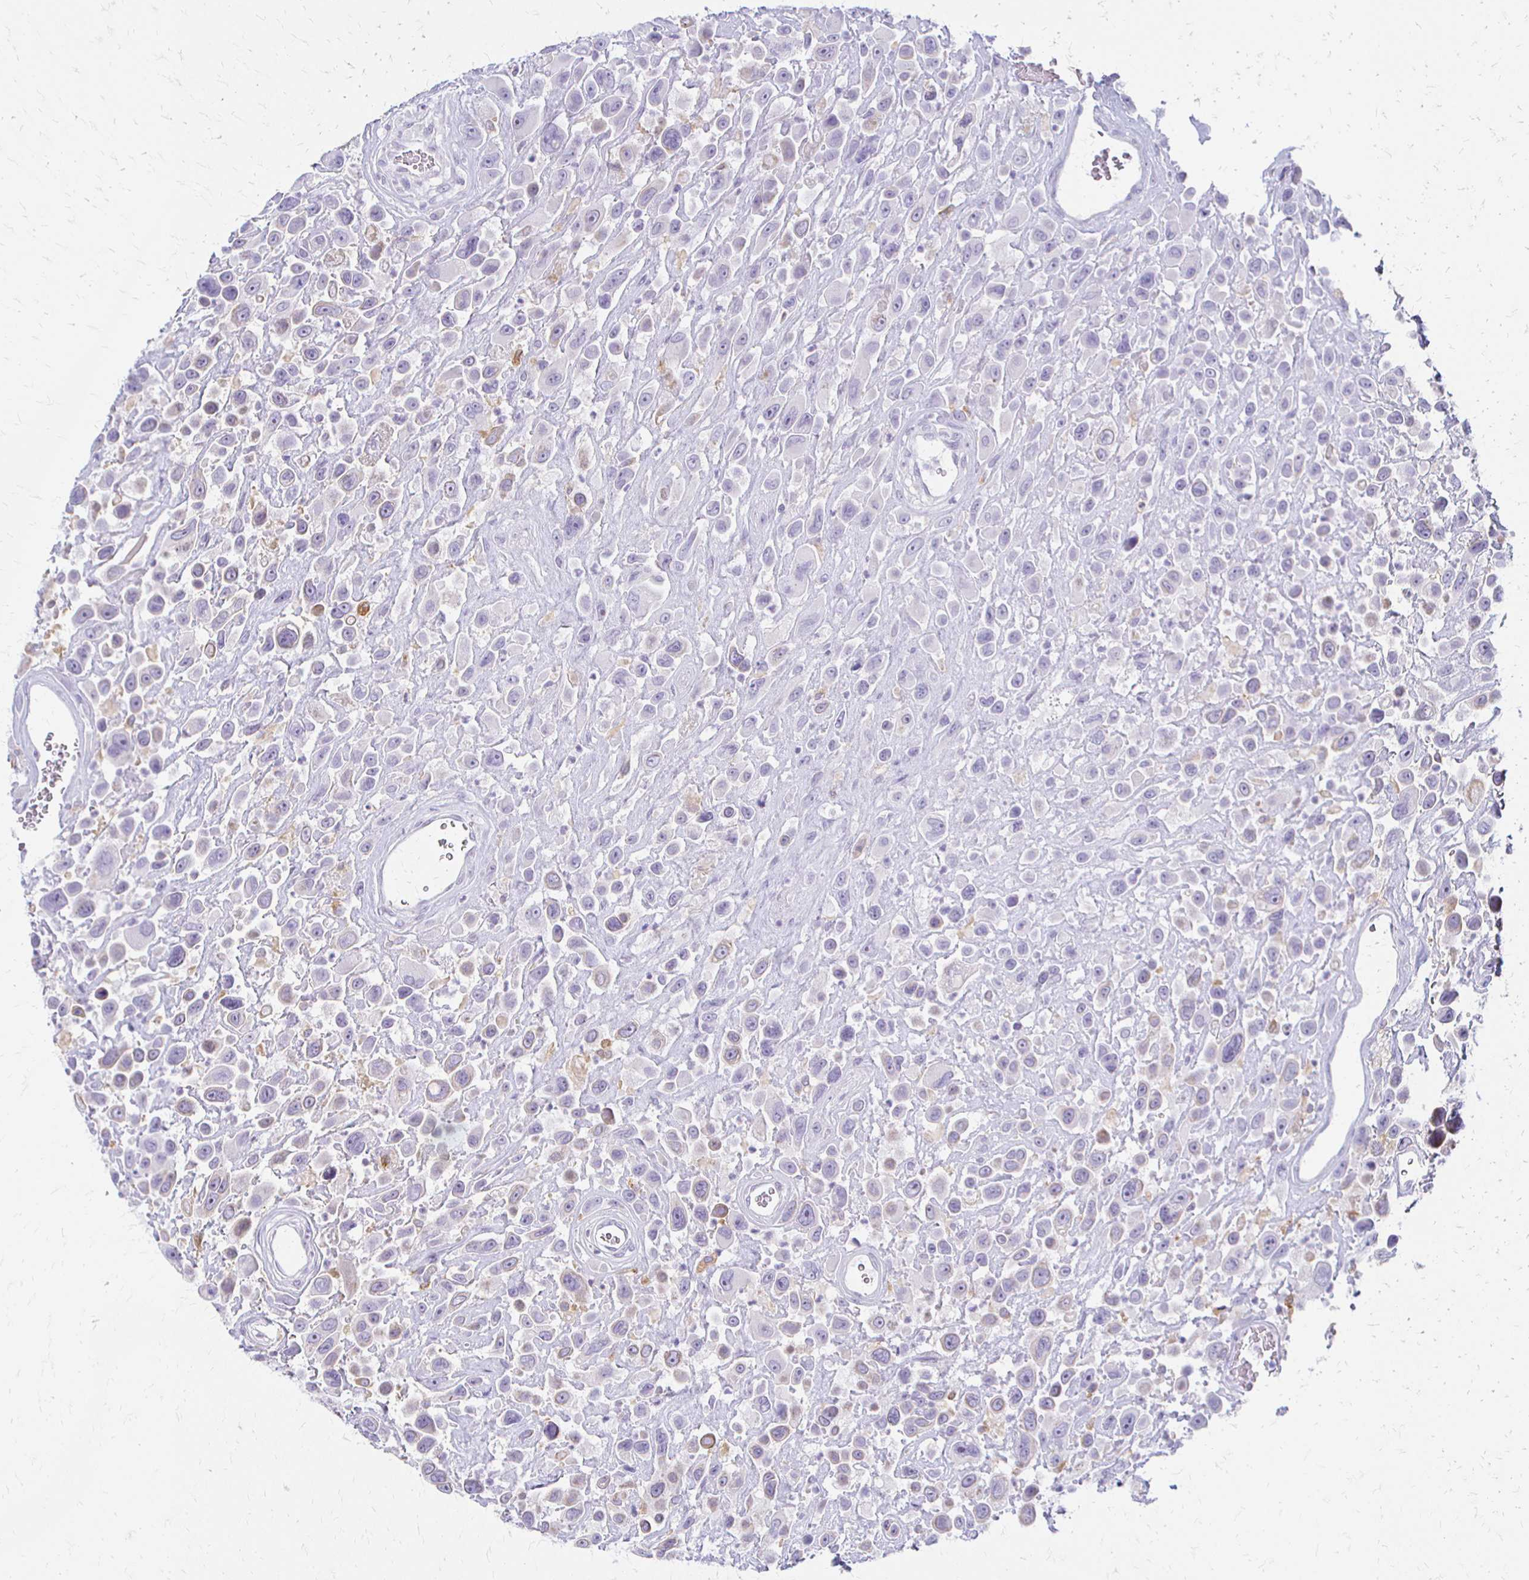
{"staining": {"intensity": "negative", "quantity": "none", "location": "none"}, "tissue": "urothelial cancer", "cell_type": "Tumor cells", "image_type": "cancer", "snomed": [{"axis": "morphology", "description": "Urothelial carcinoma, High grade"}, {"axis": "topography", "description": "Urinary bladder"}], "caption": "High magnification brightfield microscopy of urothelial carcinoma (high-grade) stained with DAB (brown) and counterstained with hematoxylin (blue): tumor cells show no significant positivity.", "gene": "ACP5", "patient": {"sex": "male", "age": 53}}